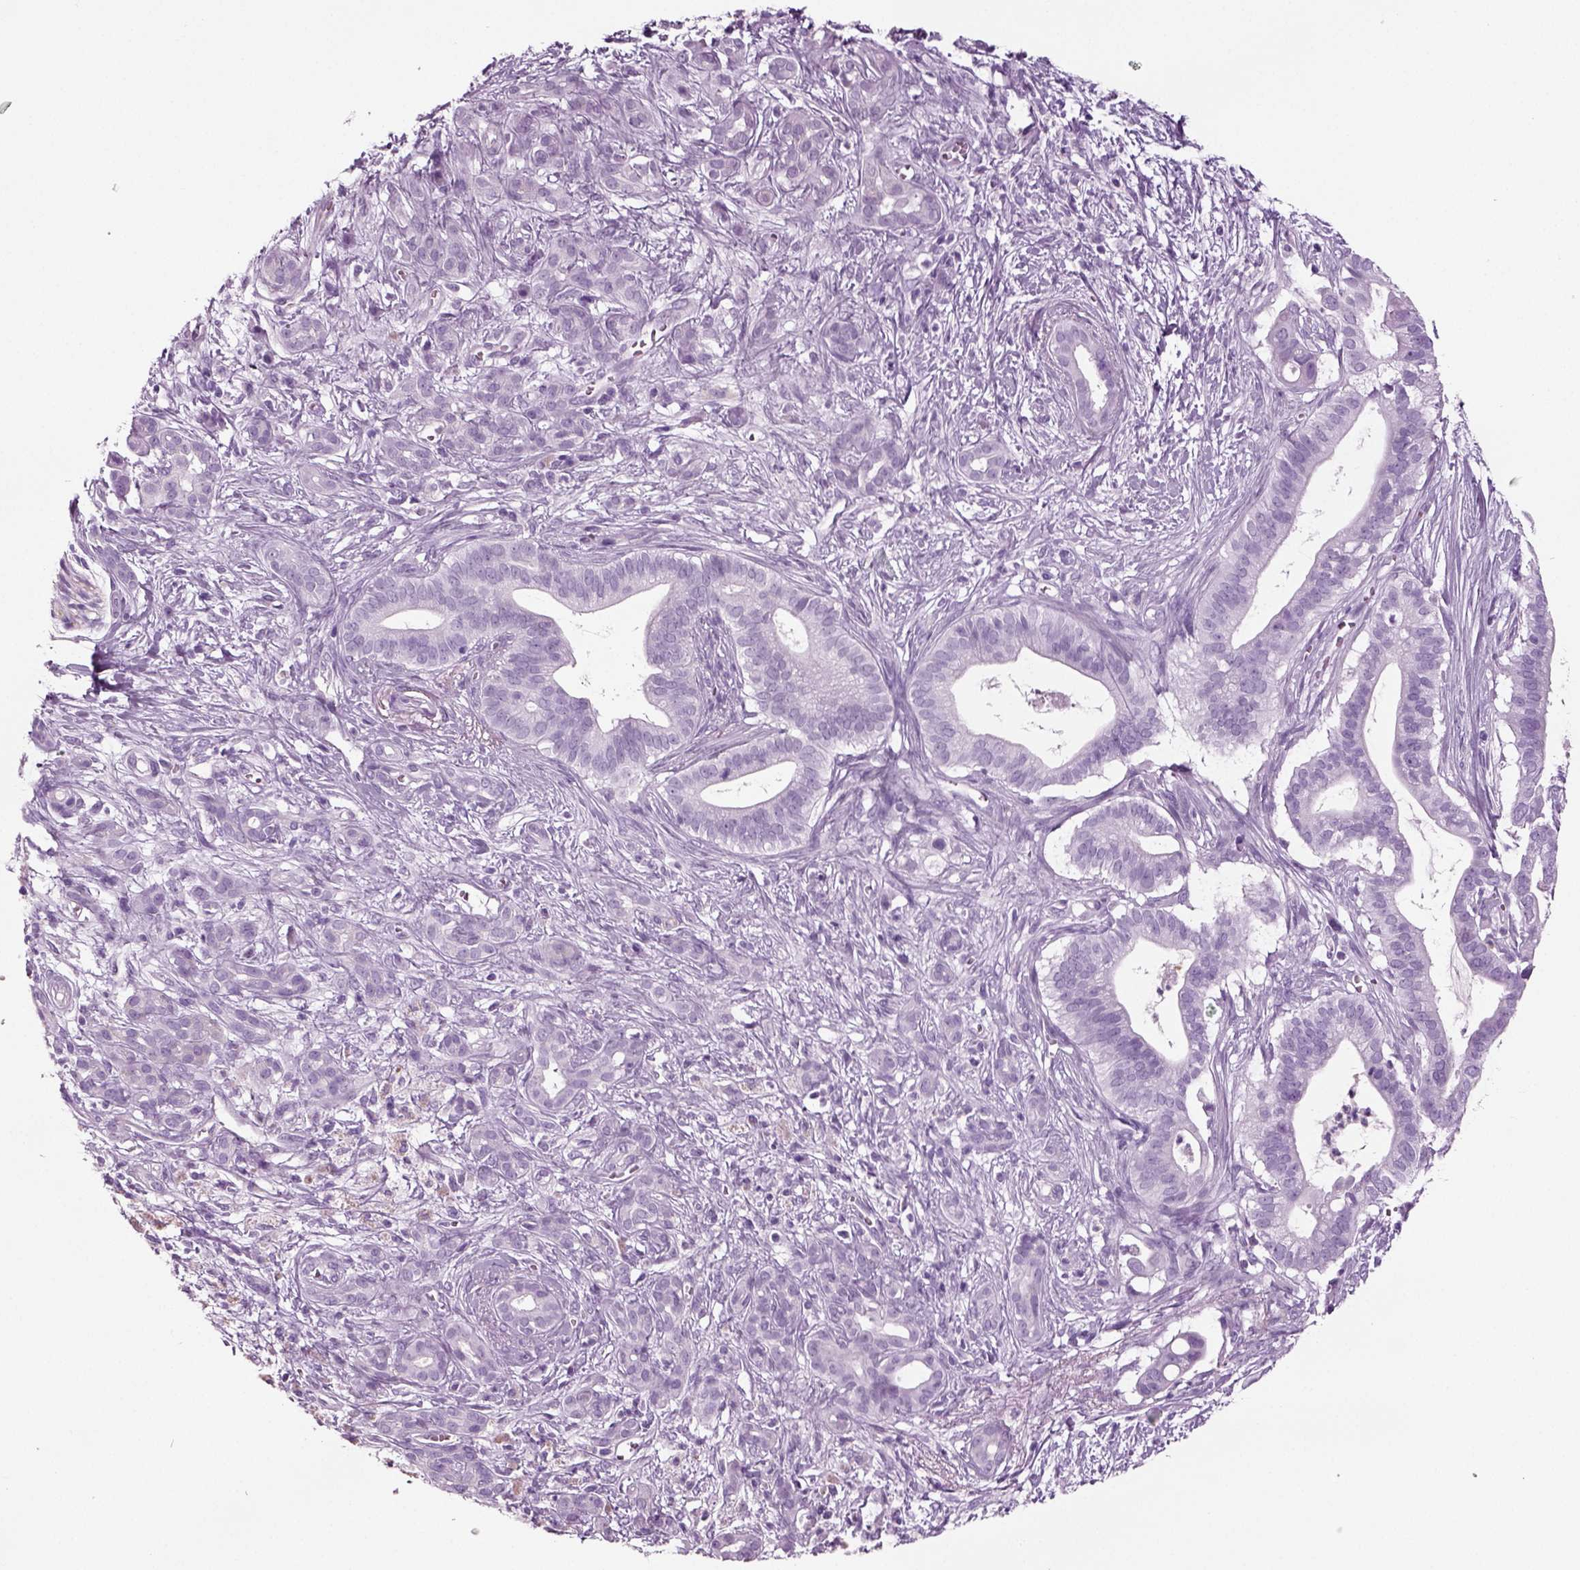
{"staining": {"intensity": "negative", "quantity": "none", "location": "none"}, "tissue": "pancreatic cancer", "cell_type": "Tumor cells", "image_type": "cancer", "snomed": [{"axis": "morphology", "description": "Adenocarcinoma, NOS"}, {"axis": "topography", "description": "Pancreas"}], "caption": "This photomicrograph is of pancreatic adenocarcinoma stained with IHC to label a protein in brown with the nuclei are counter-stained blue. There is no positivity in tumor cells.", "gene": "CRABP1", "patient": {"sex": "male", "age": 61}}